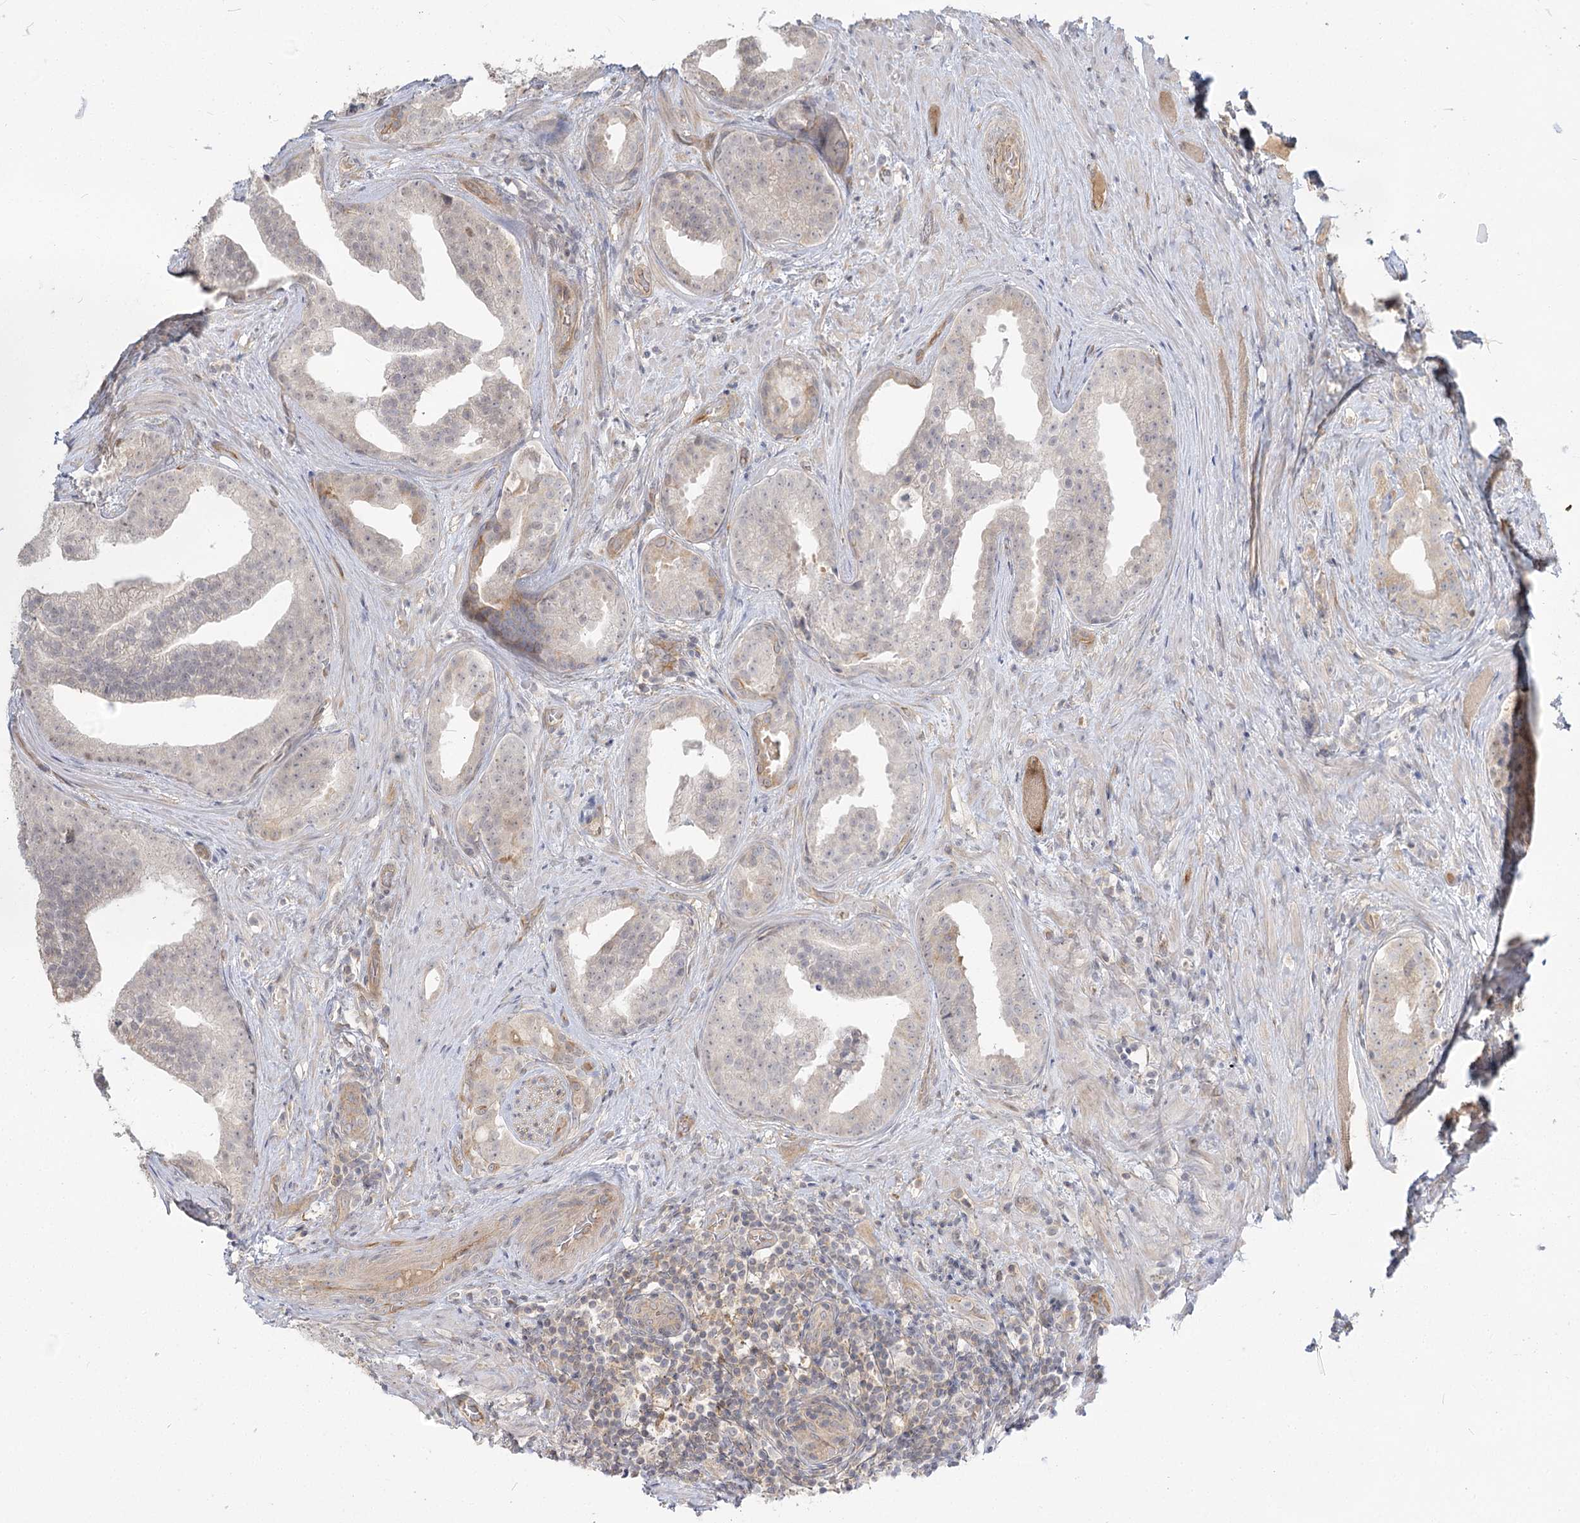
{"staining": {"intensity": "negative", "quantity": "none", "location": "none"}, "tissue": "prostate cancer", "cell_type": "Tumor cells", "image_type": "cancer", "snomed": [{"axis": "morphology", "description": "Adenocarcinoma, Low grade"}, {"axis": "topography", "description": "Prostate"}], "caption": "Prostate cancer was stained to show a protein in brown. There is no significant positivity in tumor cells. (Stains: DAB (3,3'-diaminobenzidine) IHC with hematoxylin counter stain, Microscopy: brightfield microscopy at high magnification).", "gene": "GUCY2C", "patient": {"sex": "male", "age": 71}}